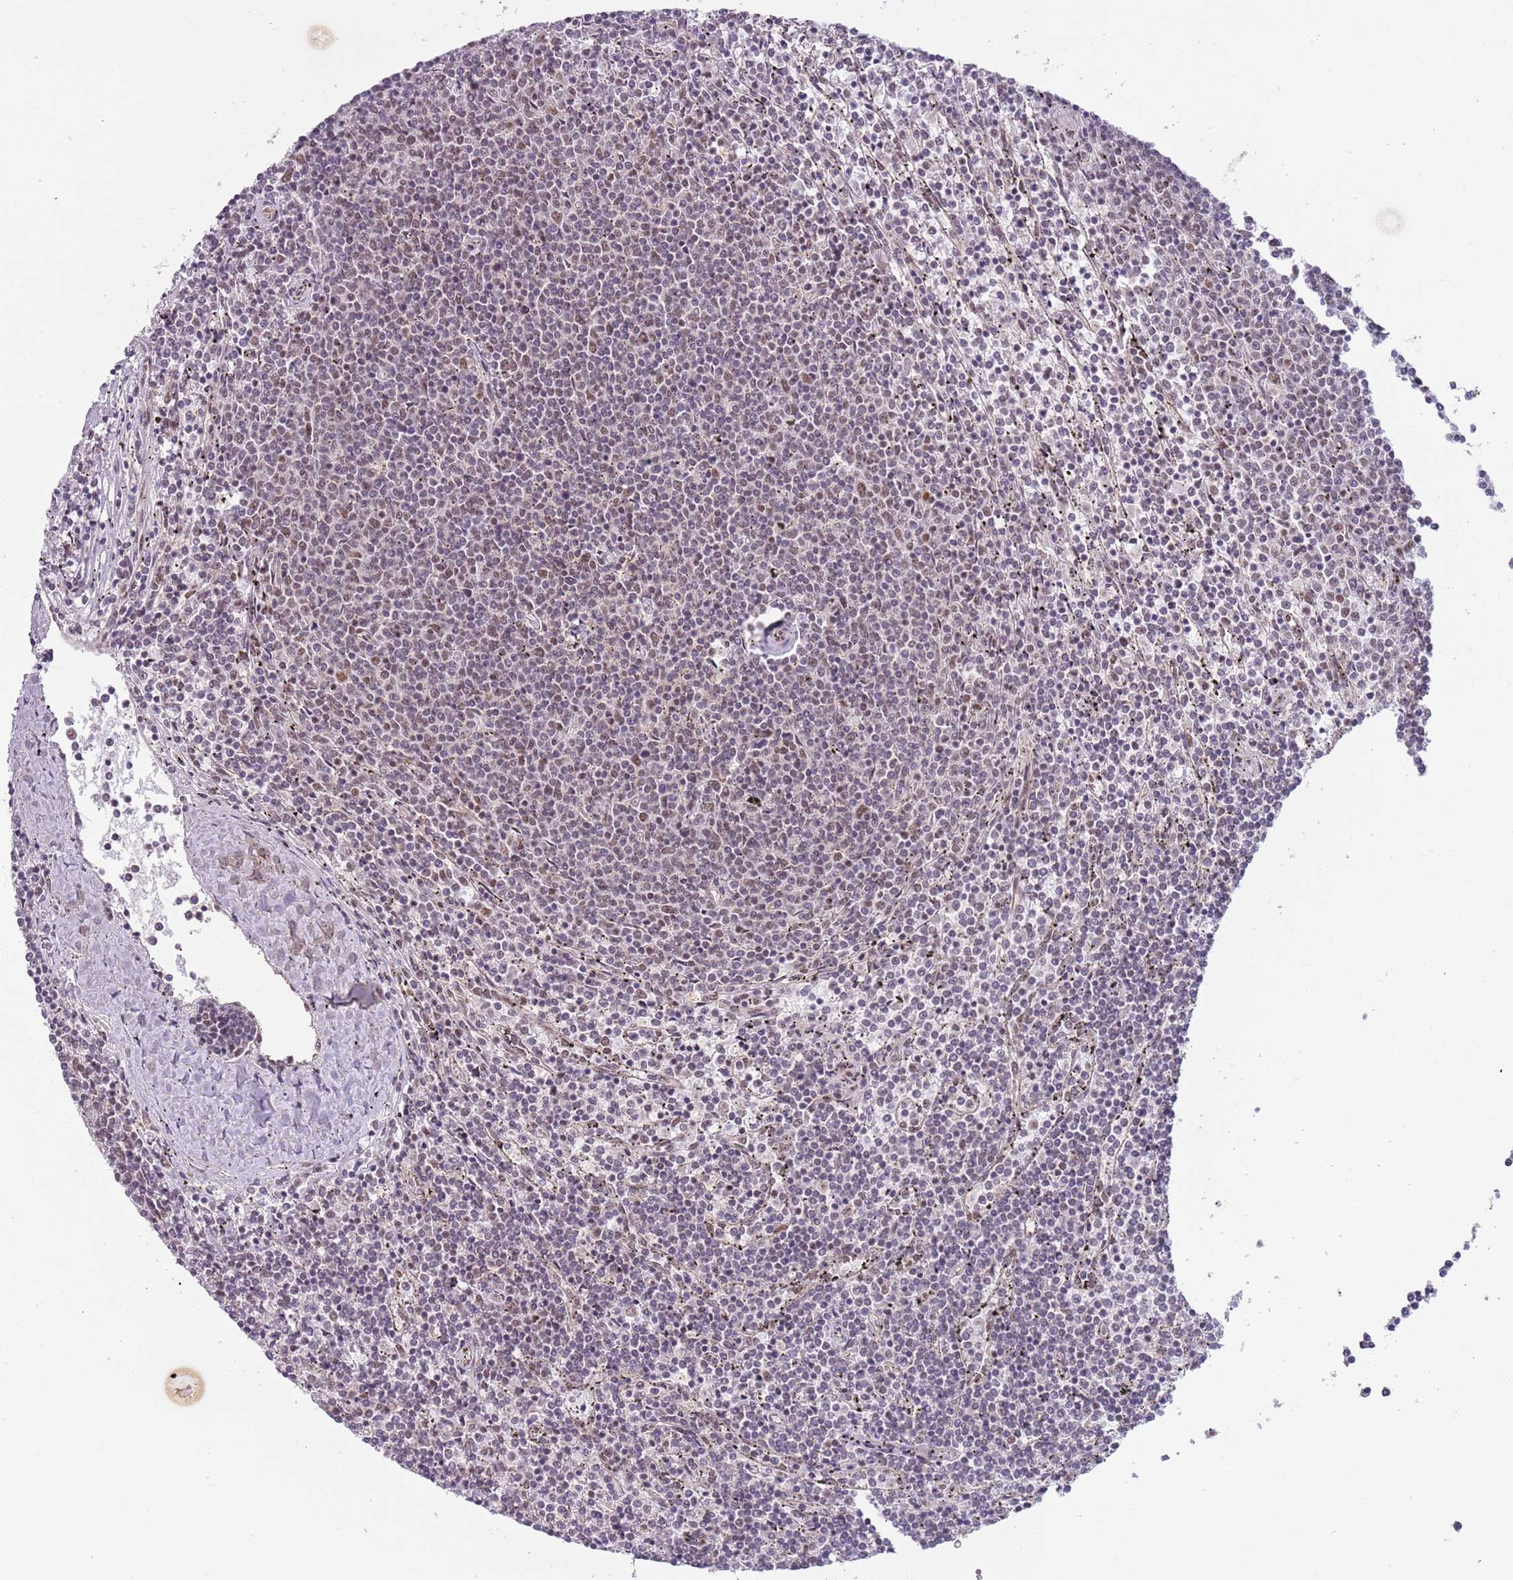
{"staining": {"intensity": "weak", "quantity": "25%-75%", "location": "nuclear"}, "tissue": "lymphoma", "cell_type": "Tumor cells", "image_type": "cancer", "snomed": [{"axis": "morphology", "description": "Malignant lymphoma, non-Hodgkin's type, Low grade"}, {"axis": "topography", "description": "Spleen"}], "caption": "Immunohistochemistry (DAB) staining of lymphoma demonstrates weak nuclear protein expression in approximately 25%-75% of tumor cells.", "gene": "FAM120AOS", "patient": {"sex": "female", "age": 50}}